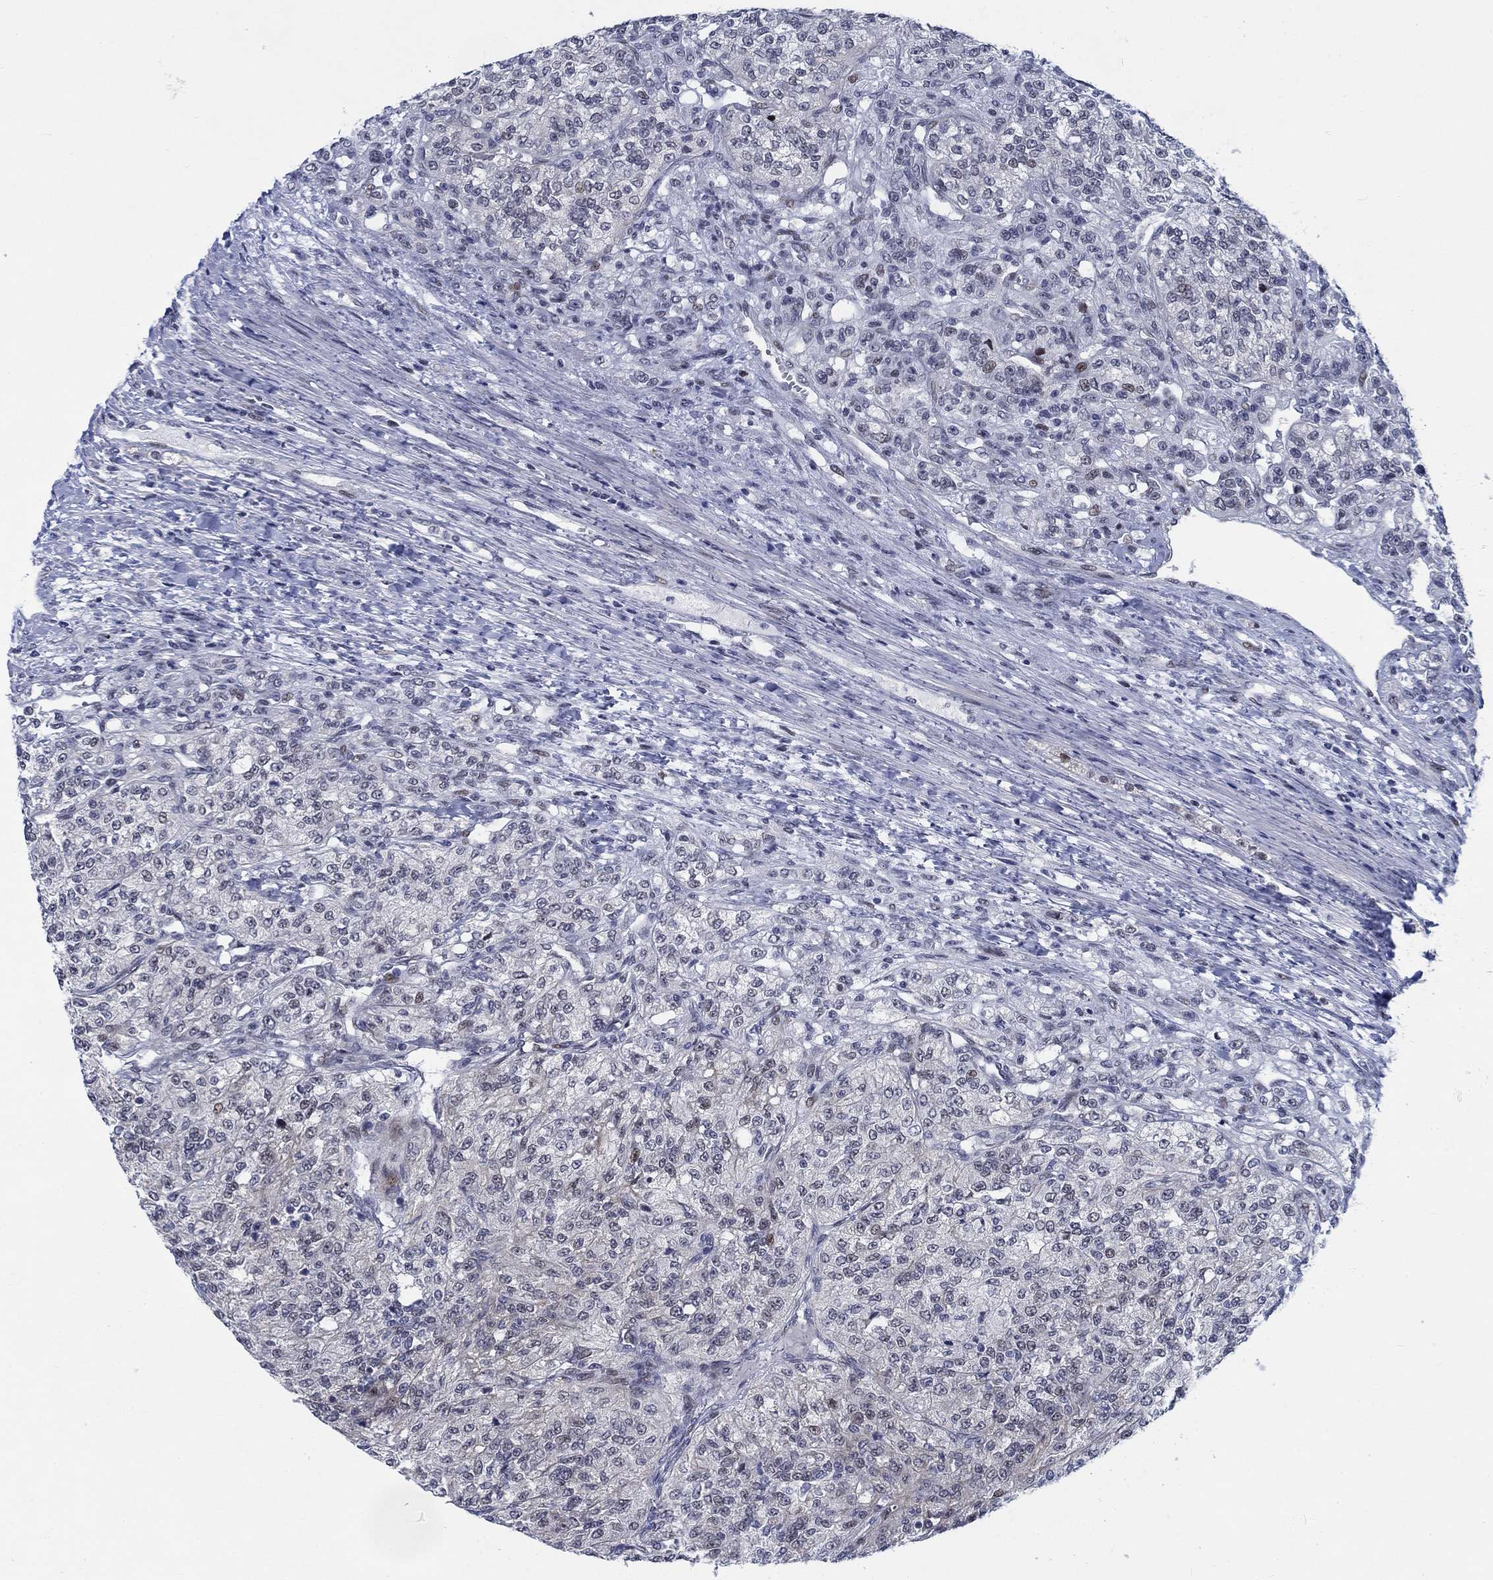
{"staining": {"intensity": "negative", "quantity": "none", "location": "none"}, "tissue": "renal cancer", "cell_type": "Tumor cells", "image_type": "cancer", "snomed": [{"axis": "morphology", "description": "Adenocarcinoma, NOS"}, {"axis": "topography", "description": "Kidney"}], "caption": "Tumor cells show no significant protein positivity in adenocarcinoma (renal). (Brightfield microscopy of DAB IHC at high magnification).", "gene": "NEU3", "patient": {"sex": "female", "age": 63}}